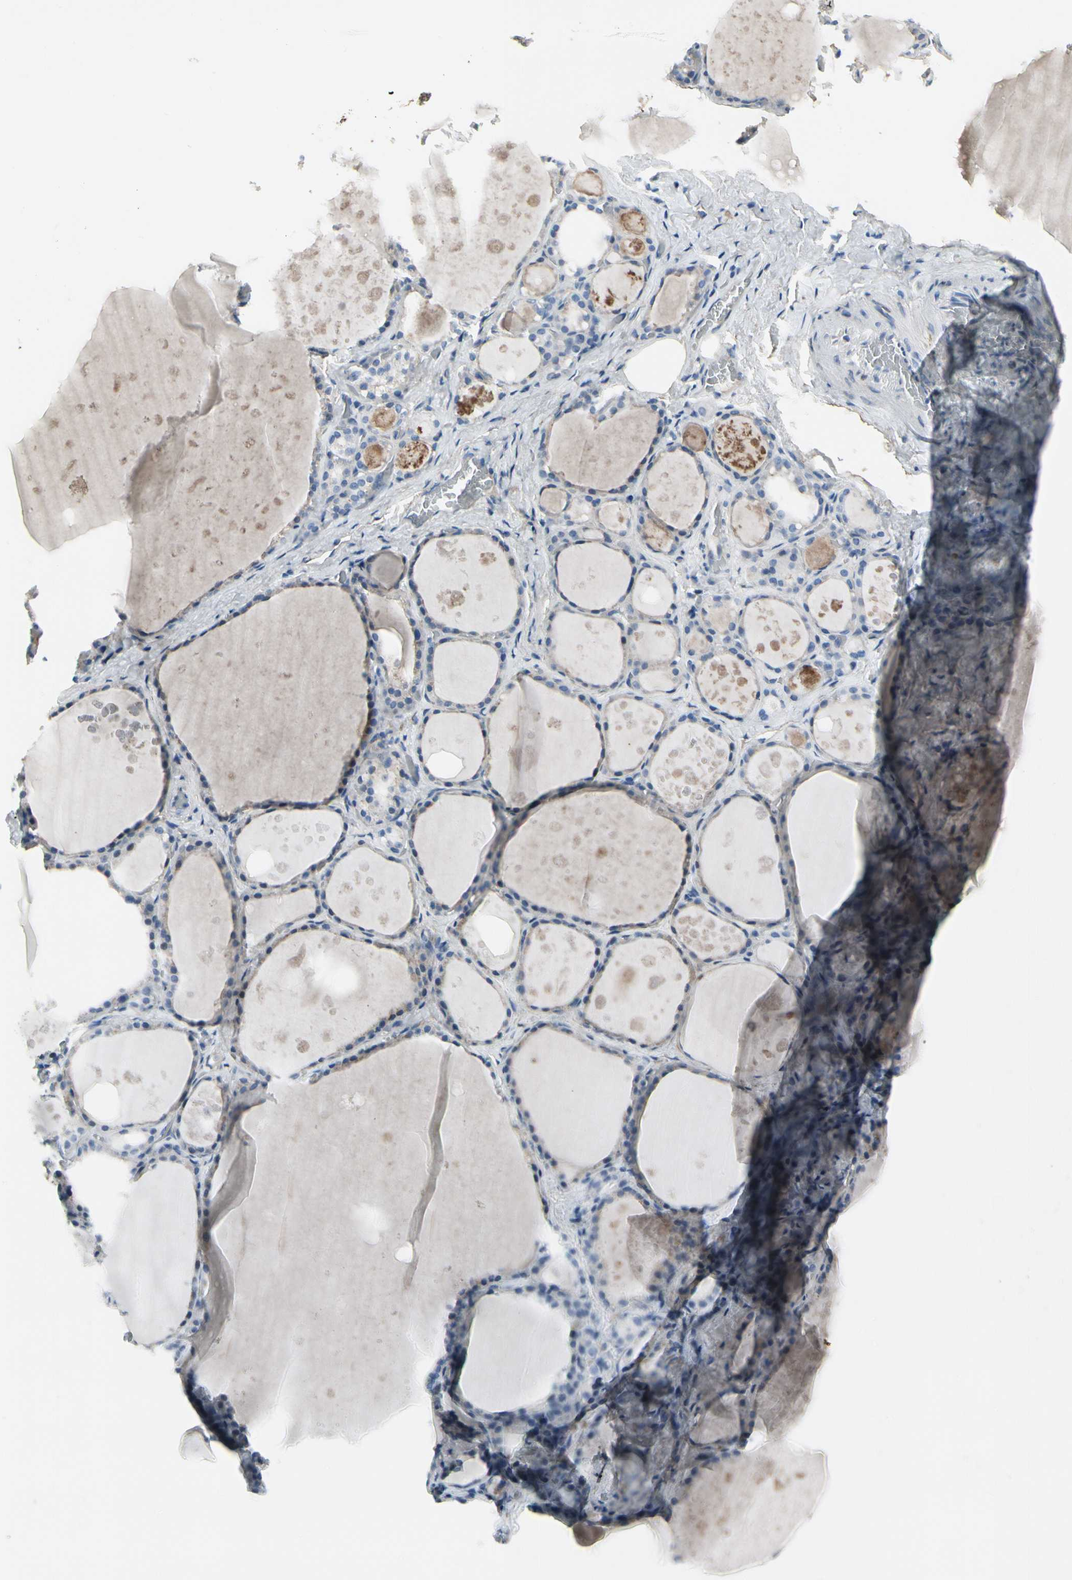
{"staining": {"intensity": "weak", "quantity": "25%-75%", "location": "cytoplasmic/membranous"}, "tissue": "thyroid gland", "cell_type": "Glandular cells", "image_type": "normal", "snomed": [{"axis": "morphology", "description": "Normal tissue, NOS"}, {"axis": "topography", "description": "Thyroid gland"}], "caption": "An IHC histopathology image of normal tissue is shown. Protein staining in brown labels weak cytoplasmic/membranous positivity in thyroid gland within glandular cells. The staining is performed using DAB brown chromogen to label protein expression. The nuclei are counter-stained blue using hematoxylin.", "gene": "PIGR", "patient": {"sex": "male", "age": 61}}